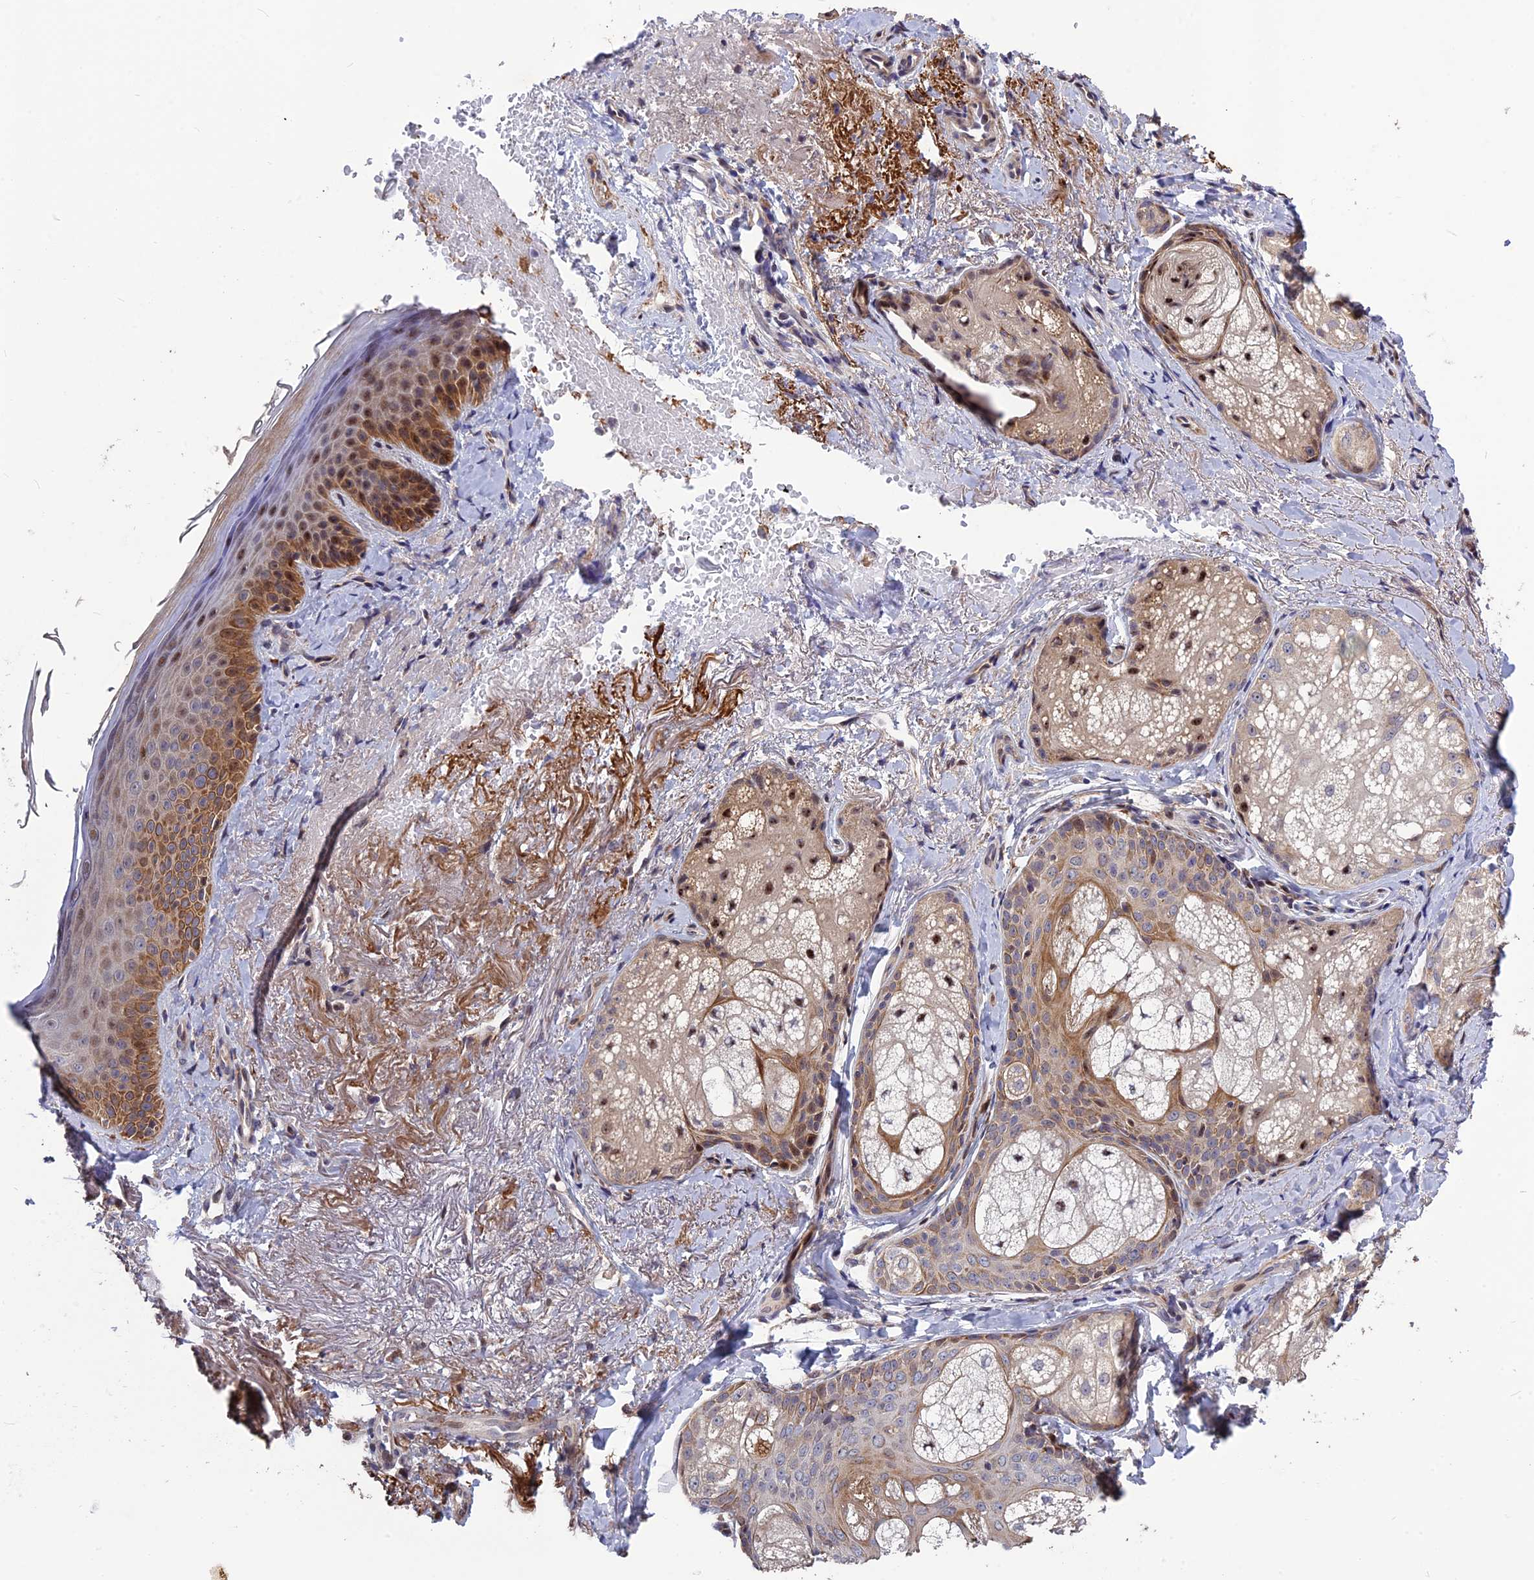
{"staining": {"intensity": "moderate", "quantity": ">75%", "location": "cytoplasmic/membranous"}, "tissue": "skin", "cell_type": "Fibroblasts", "image_type": "normal", "snomed": [{"axis": "morphology", "description": "Normal tissue, NOS"}, {"axis": "topography", "description": "Skin"}], "caption": "Fibroblasts demonstrate medium levels of moderate cytoplasmic/membranous staining in approximately >75% of cells in normal skin.", "gene": "SPG21", "patient": {"sex": "male", "age": 57}}